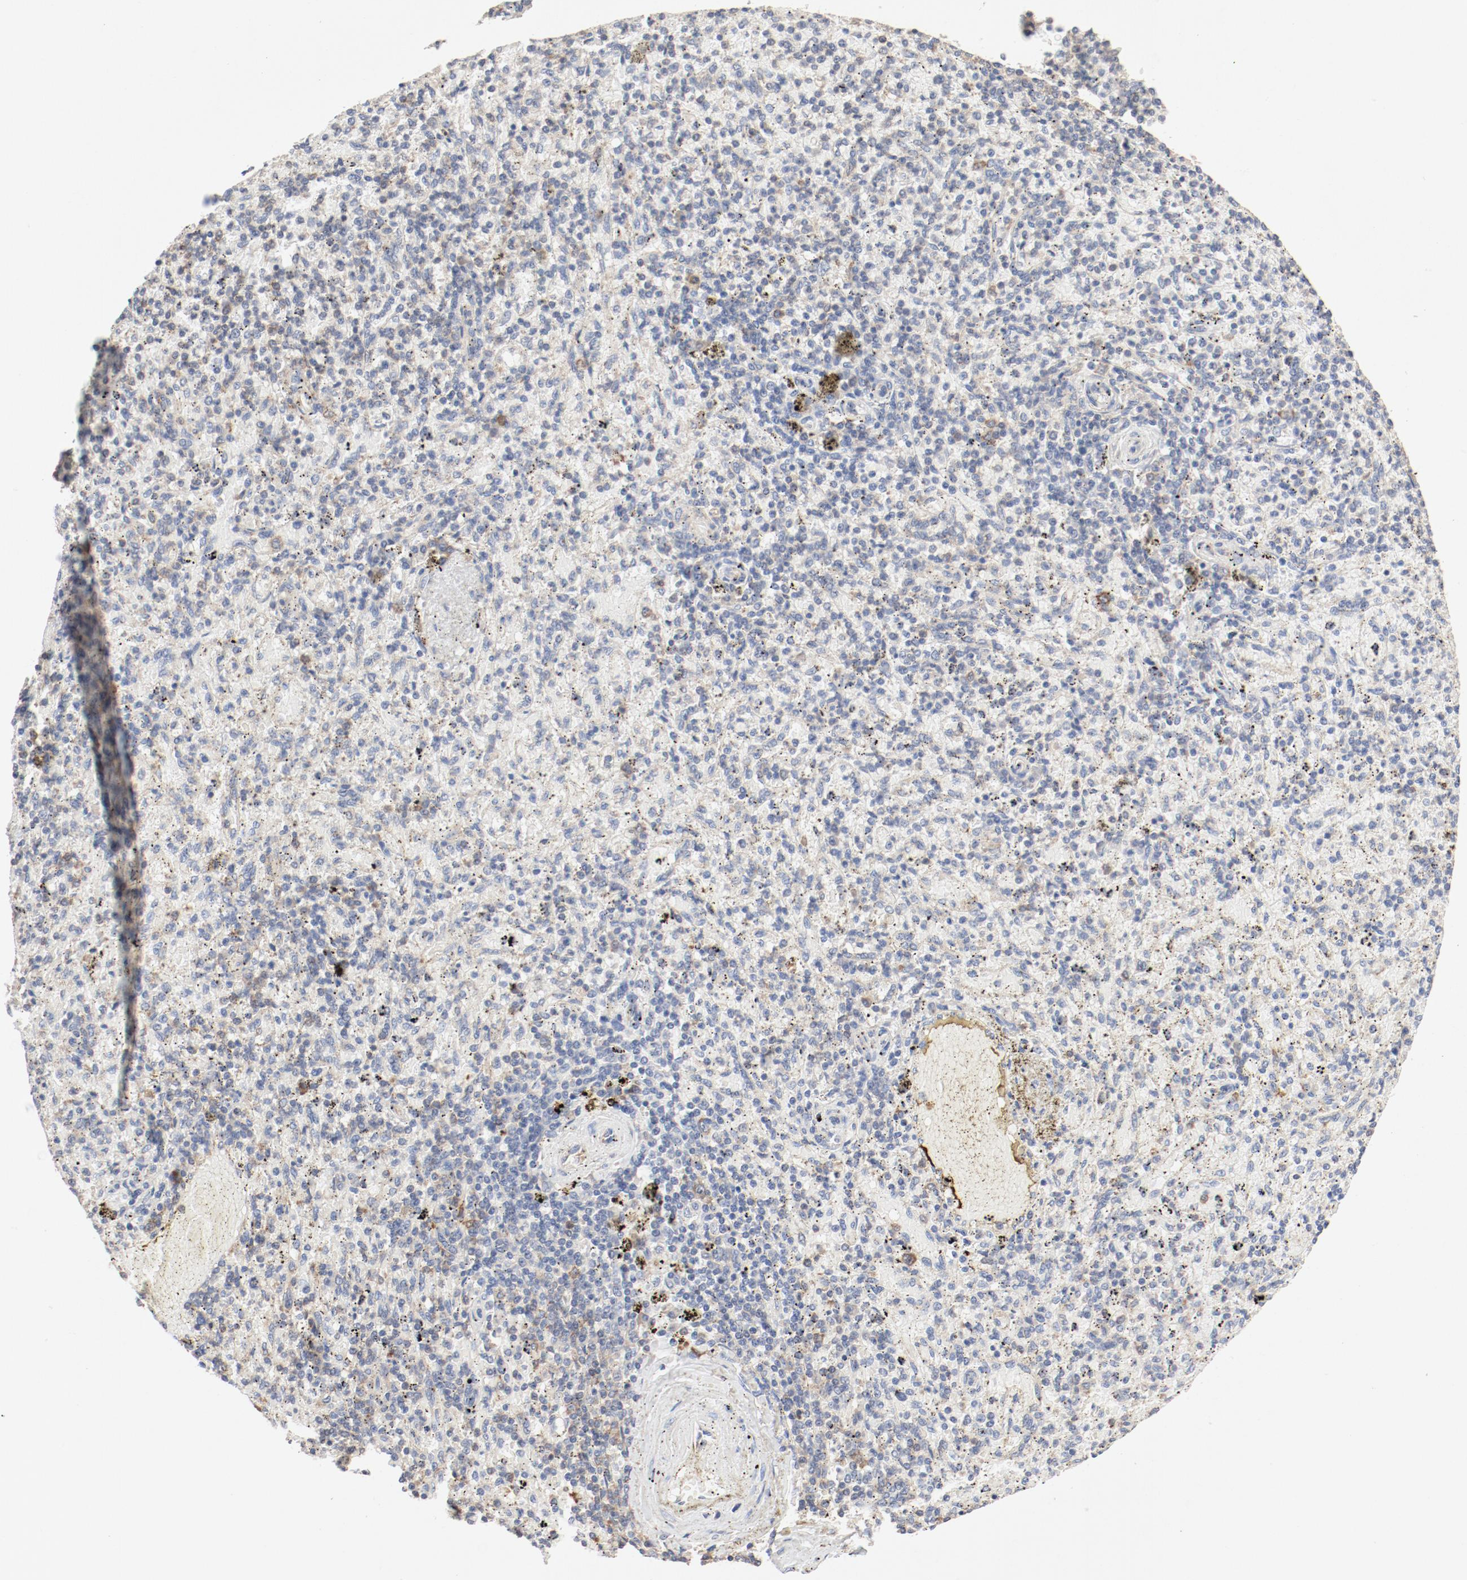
{"staining": {"intensity": "weak", "quantity": "25%-75%", "location": "cytoplasmic/membranous"}, "tissue": "spleen", "cell_type": "Cells in red pulp", "image_type": "normal", "snomed": [{"axis": "morphology", "description": "Normal tissue, NOS"}, {"axis": "topography", "description": "Spleen"}], "caption": "The histopathology image reveals staining of normal spleen, revealing weak cytoplasmic/membranous protein staining (brown color) within cells in red pulp.", "gene": "RPS6", "patient": {"sex": "female", "age": 43}}